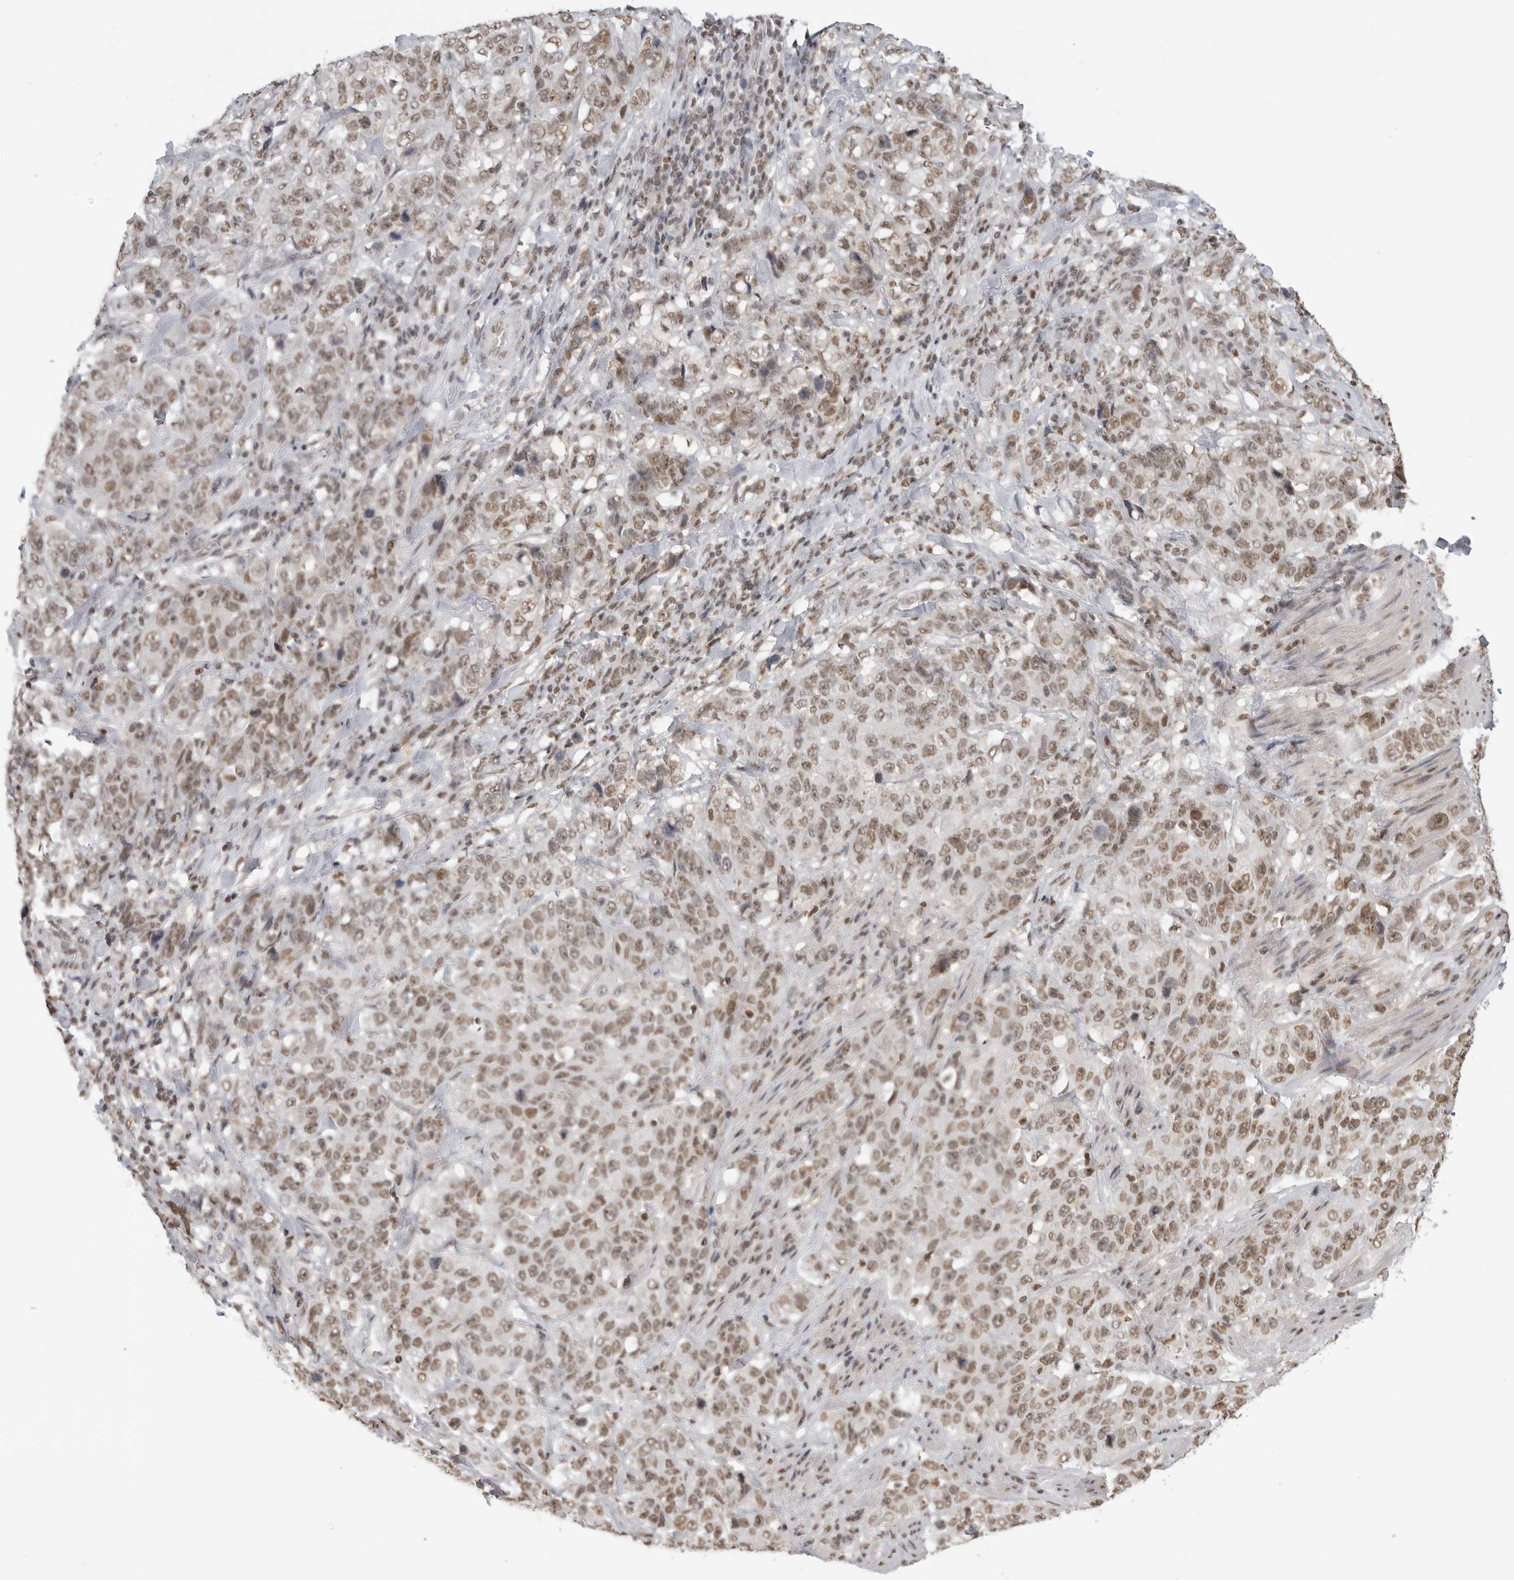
{"staining": {"intensity": "moderate", "quantity": ">75%", "location": "nuclear"}, "tissue": "stomach cancer", "cell_type": "Tumor cells", "image_type": "cancer", "snomed": [{"axis": "morphology", "description": "Adenocarcinoma, NOS"}, {"axis": "topography", "description": "Stomach"}], "caption": "Human stomach cancer (adenocarcinoma) stained with a brown dye reveals moderate nuclear positive positivity in about >75% of tumor cells.", "gene": "RPA2", "patient": {"sex": "male", "age": 48}}